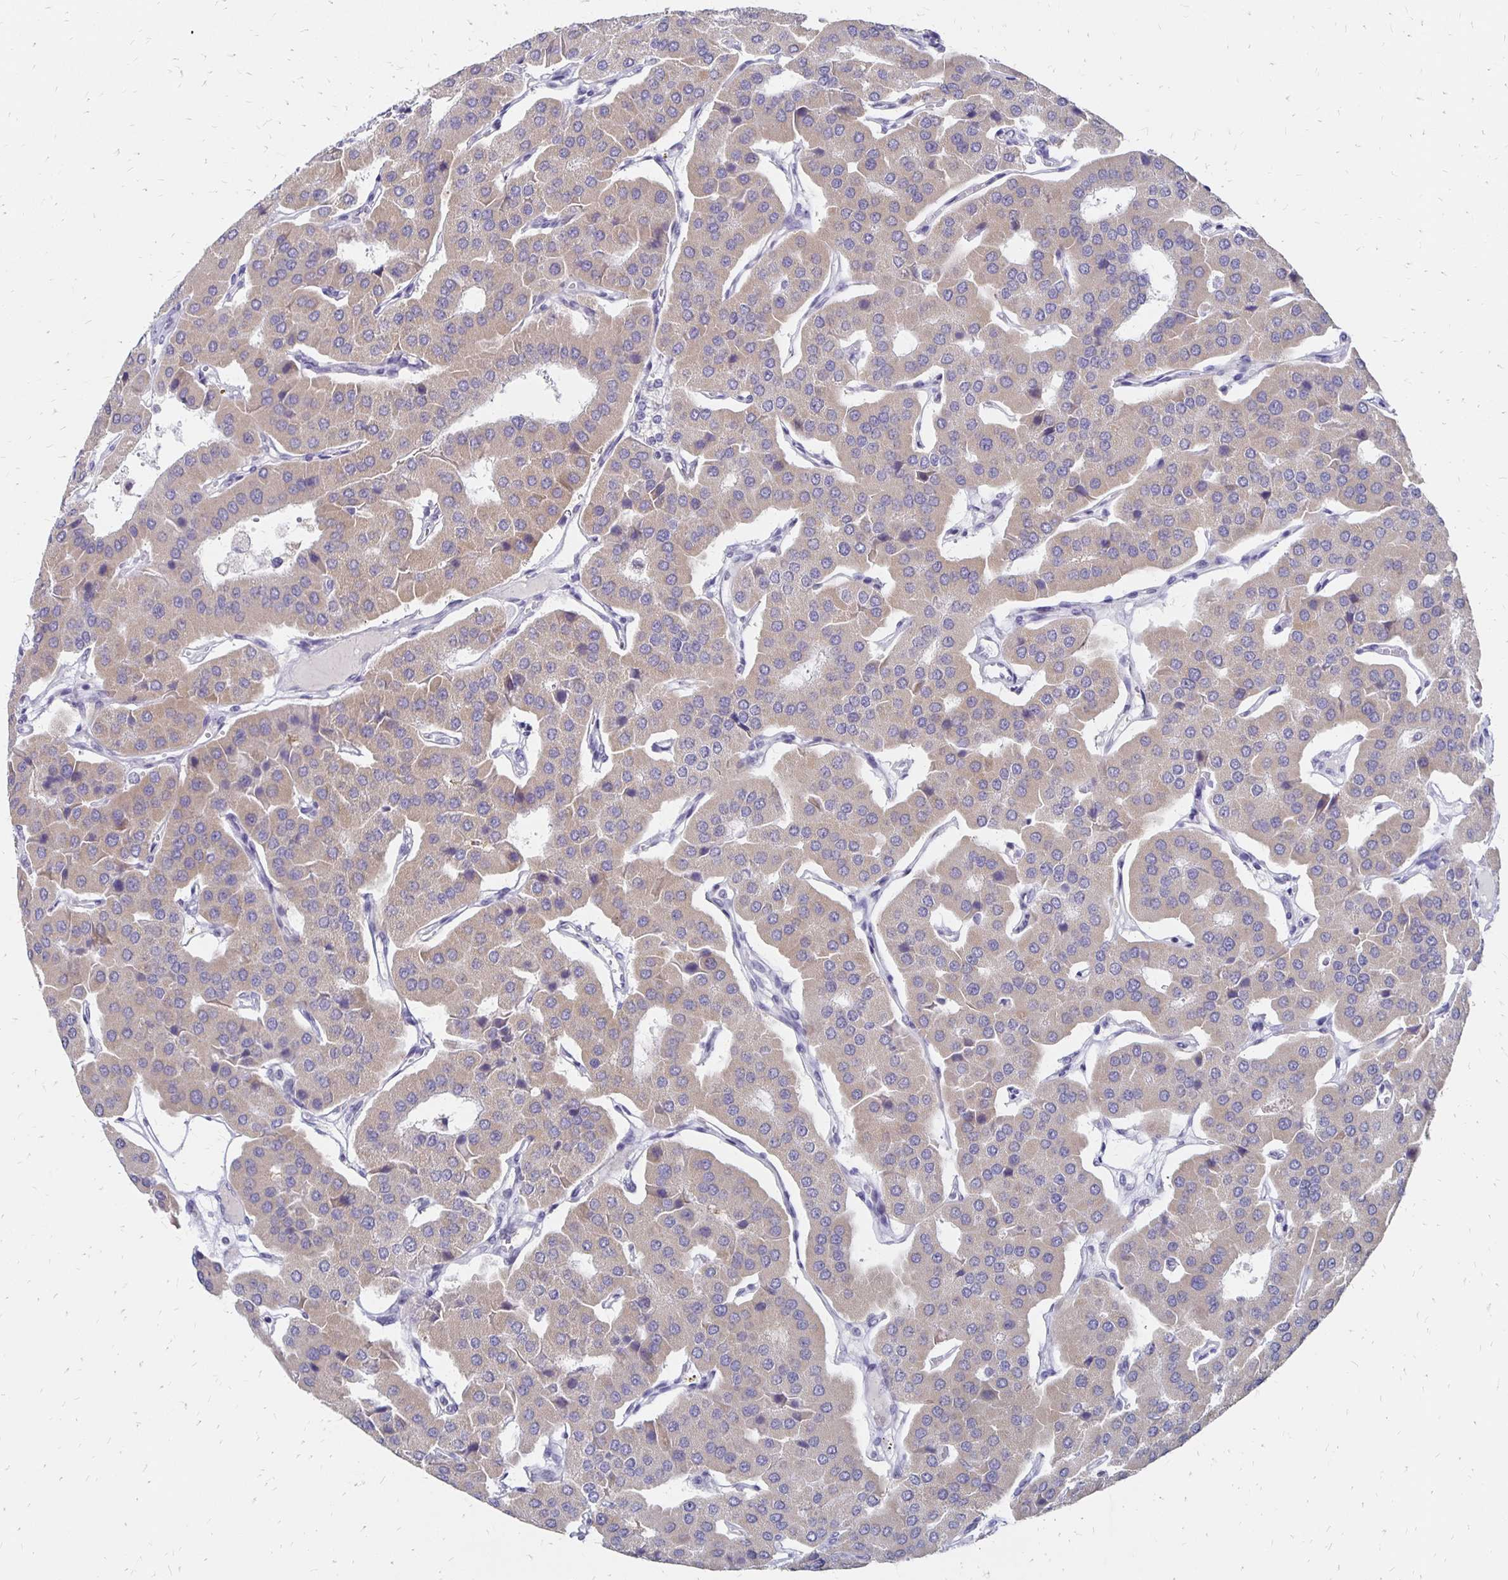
{"staining": {"intensity": "weak", "quantity": ">75%", "location": "cytoplasmic/membranous"}, "tissue": "parathyroid gland", "cell_type": "Glandular cells", "image_type": "normal", "snomed": [{"axis": "morphology", "description": "Normal tissue, NOS"}, {"axis": "morphology", "description": "Adenoma, NOS"}, {"axis": "topography", "description": "Parathyroid gland"}], "caption": "Parathyroid gland stained with IHC demonstrates weak cytoplasmic/membranous positivity in about >75% of glandular cells.", "gene": "ATOSB", "patient": {"sex": "female", "age": 86}}